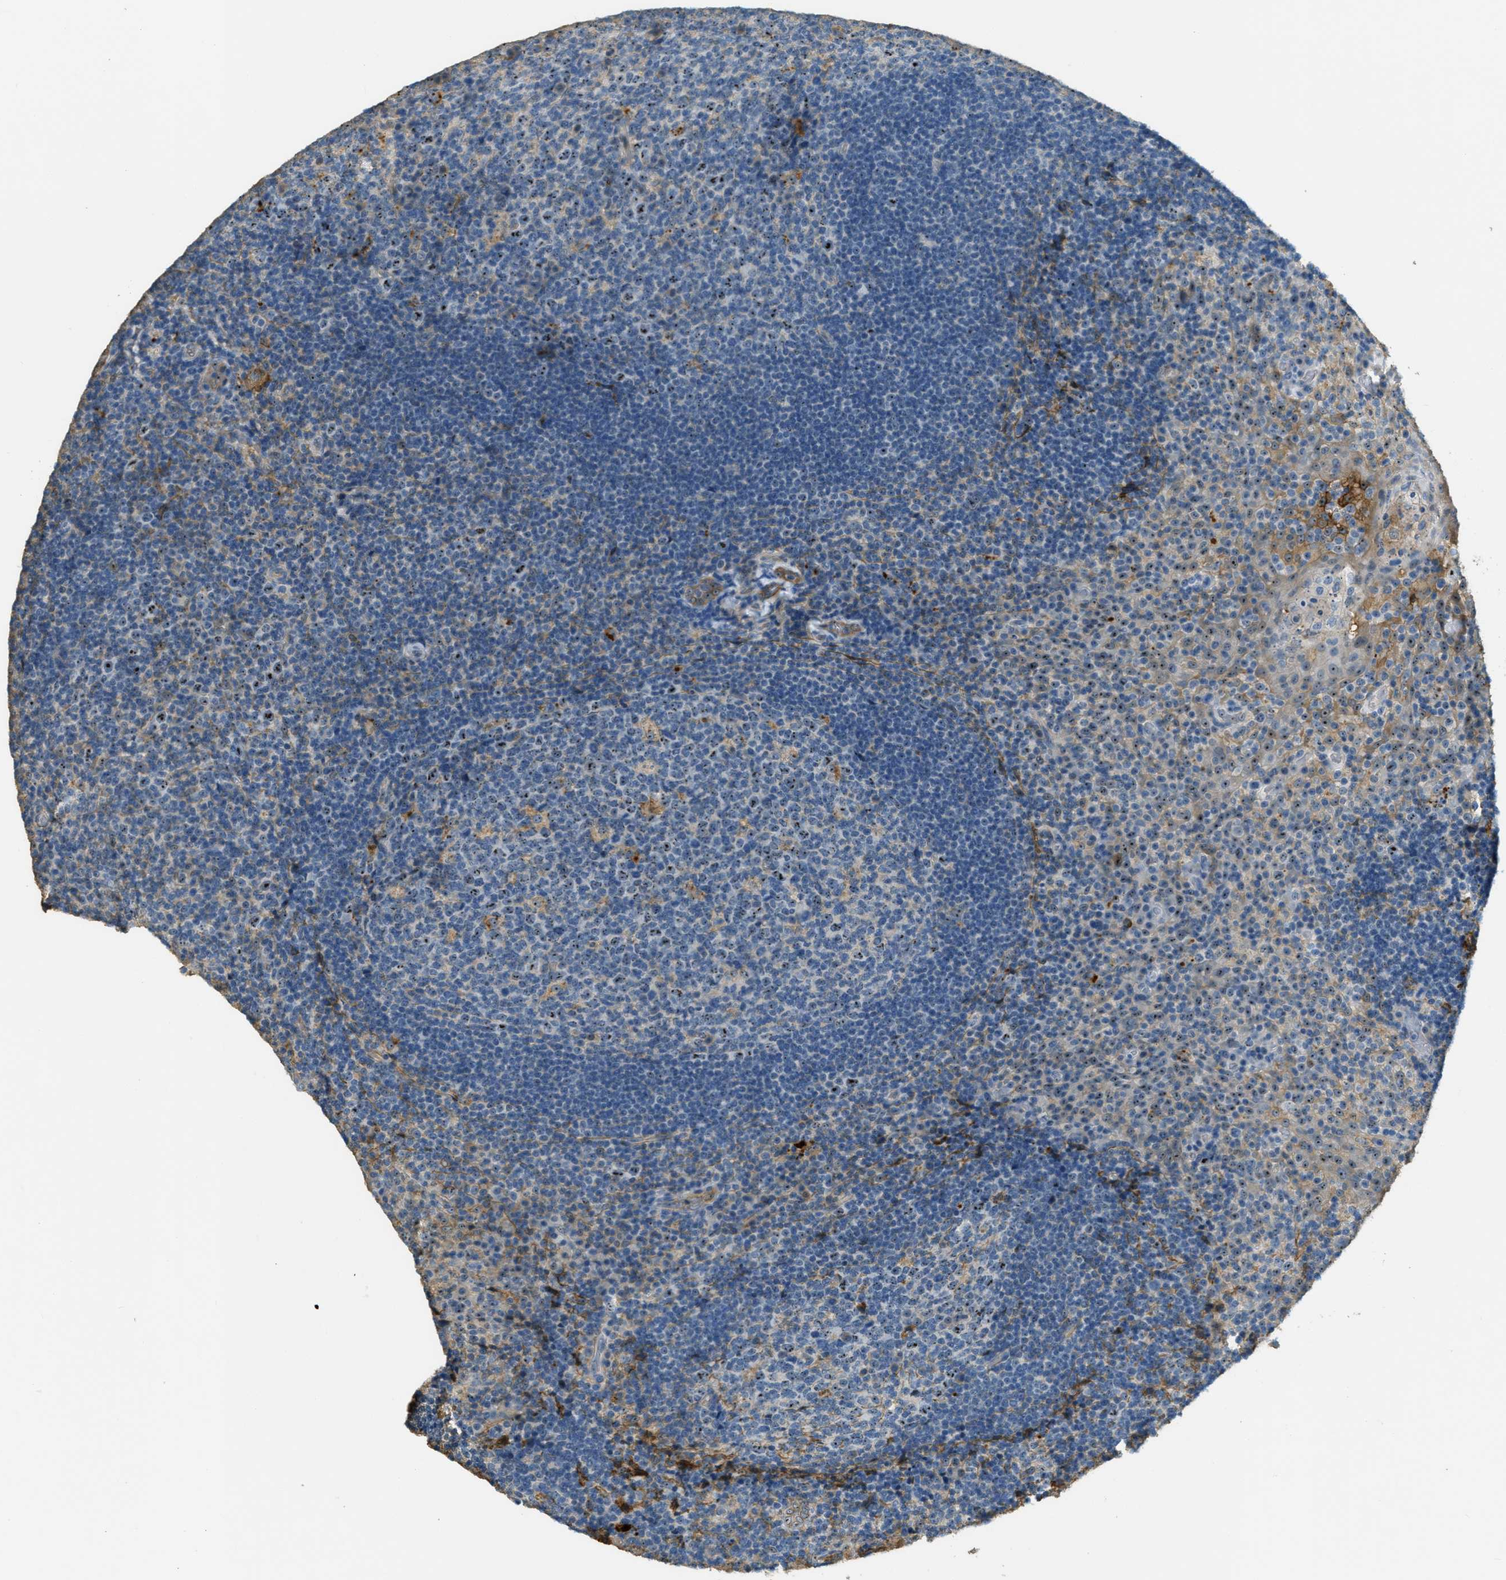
{"staining": {"intensity": "moderate", "quantity": "25%-75%", "location": "nuclear"}, "tissue": "tonsil", "cell_type": "Germinal center cells", "image_type": "normal", "snomed": [{"axis": "morphology", "description": "Normal tissue, NOS"}, {"axis": "topography", "description": "Tonsil"}], "caption": "Brown immunohistochemical staining in unremarkable tonsil reveals moderate nuclear positivity in about 25%-75% of germinal center cells. Using DAB (3,3'-diaminobenzidine) (brown) and hematoxylin (blue) stains, captured at high magnification using brightfield microscopy.", "gene": "OSMR", "patient": {"sex": "male", "age": 17}}